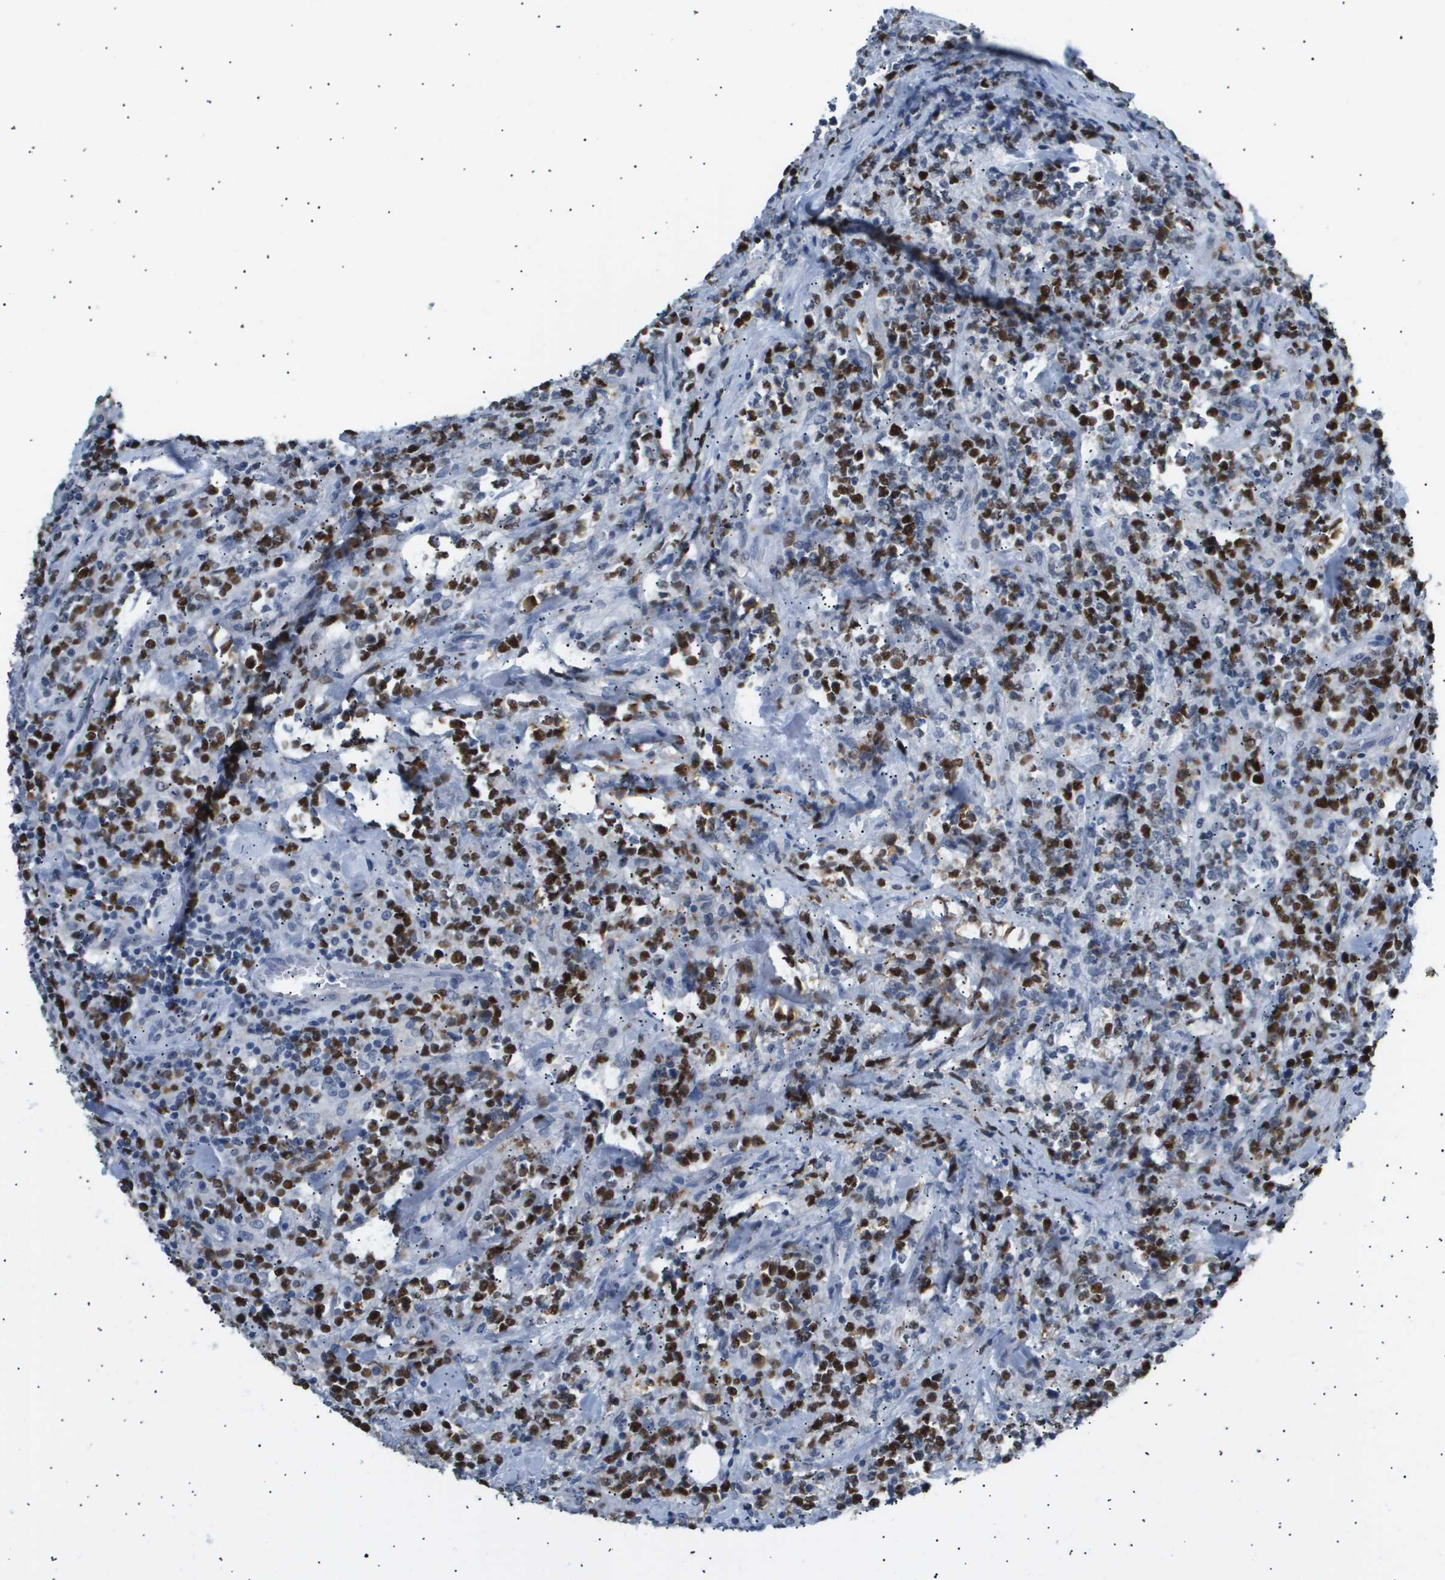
{"staining": {"intensity": "strong", "quantity": ">75%", "location": "nuclear"}, "tissue": "lymphoma", "cell_type": "Tumor cells", "image_type": "cancer", "snomed": [{"axis": "morphology", "description": "Malignant lymphoma, non-Hodgkin's type, High grade"}, {"axis": "topography", "description": "Soft tissue"}], "caption": "Approximately >75% of tumor cells in malignant lymphoma, non-Hodgkin's type (high-grade) display strong nuclear protein positivity as visualized by brown immunohistochemical staining.", "gene": "ANAPC2", "patient": {"sex": "male", "age": 18}}